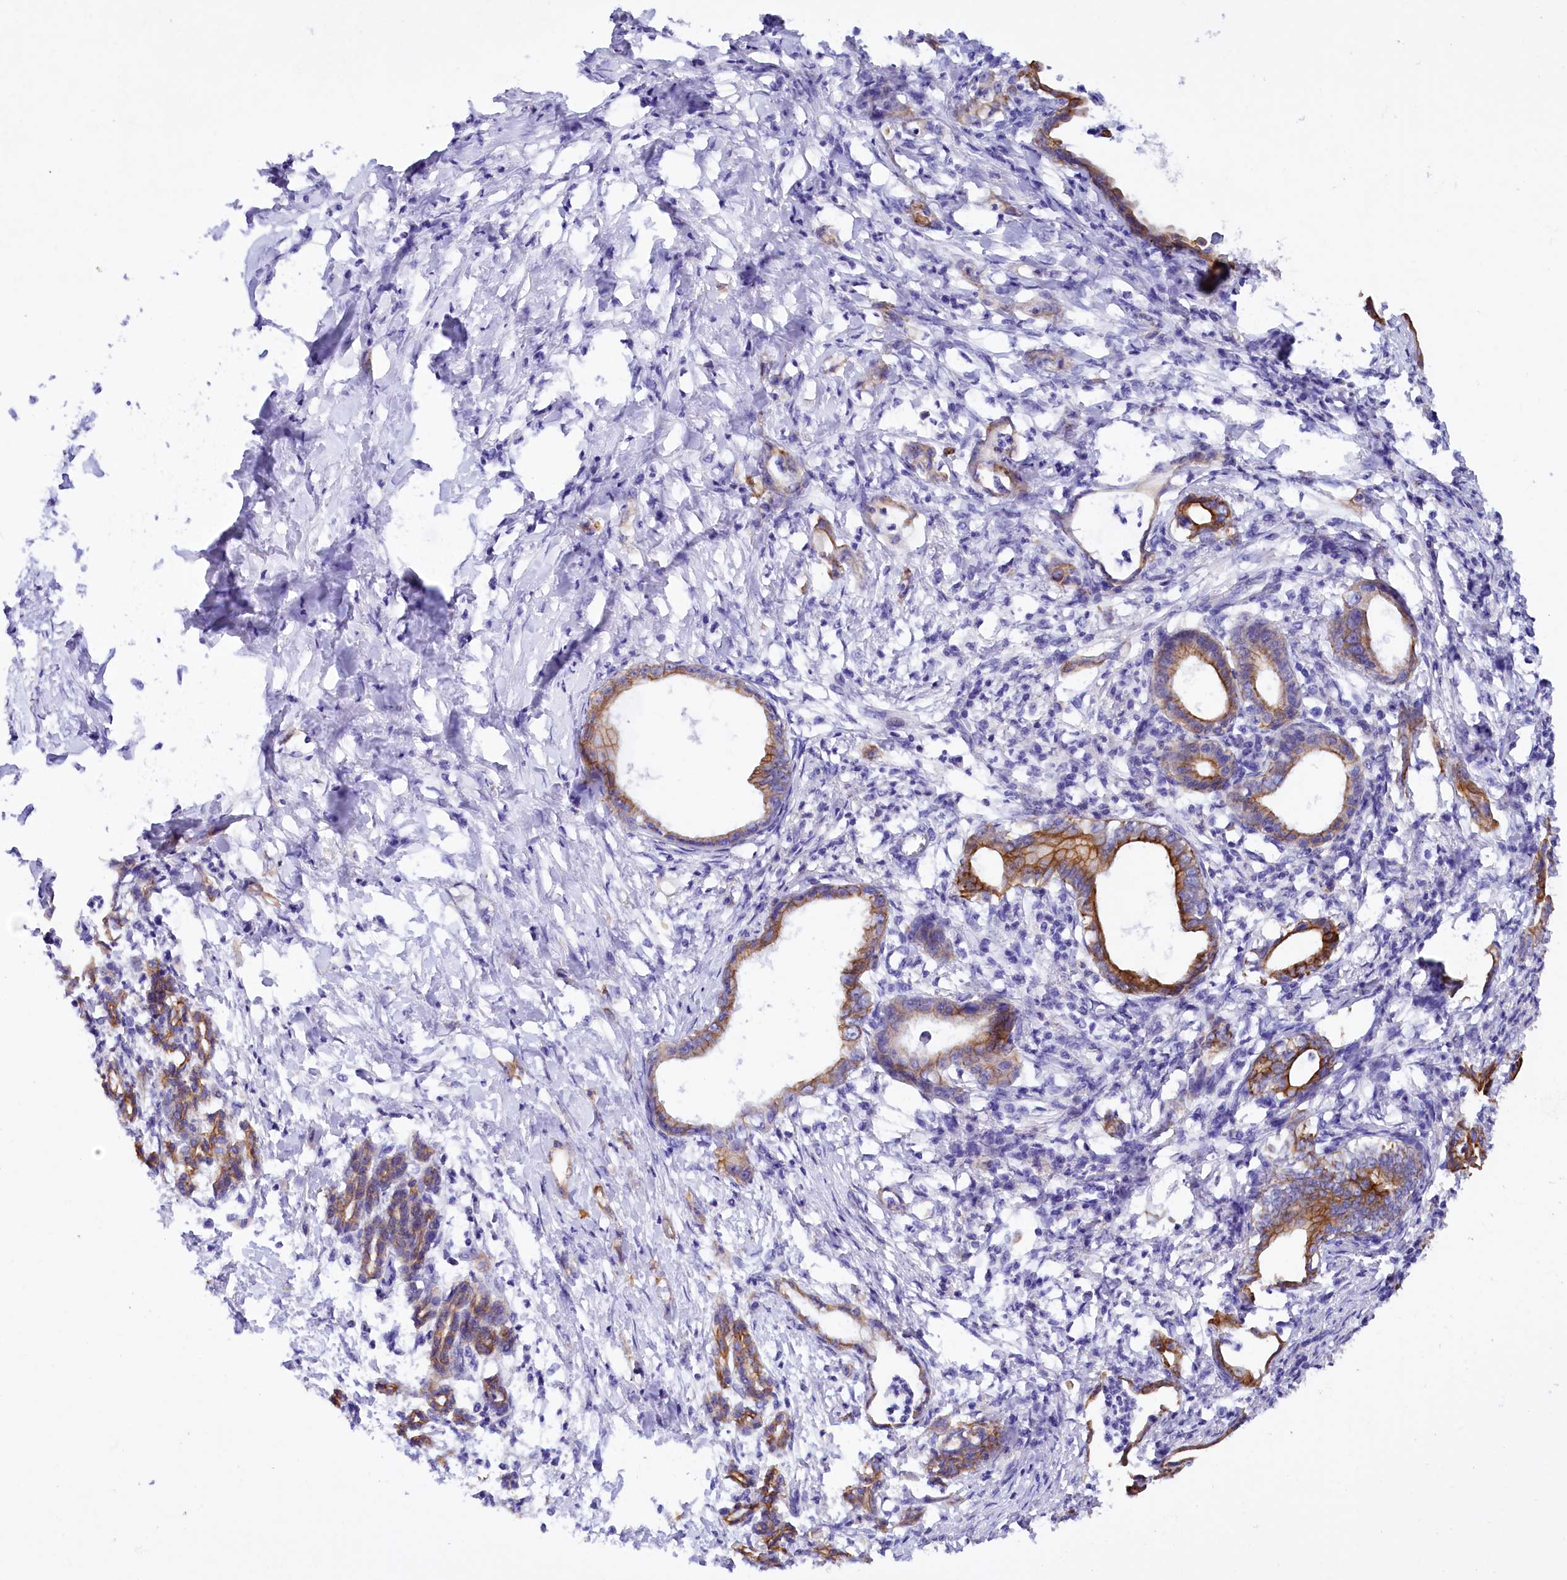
{"staining": {"intensity": "moderate", "quantity": ">75%", "location": "cytoplasmic/membranous"}, "tissue": "pancreatic cancer", "cell_type": "Tumor cells", "image_type": "cancer", "snomed": [{"axis": "morphology", "description": "Adenocarcinoma, NOS"}, {"axis": "topography", "description": "Pancreas"}], "caption": "This micrograph exhibits immunohistochemistry (IHC) staining of human adenocarcinoma (pancreatic), with medium moderate cytoplasmic/membranous staining in approximately >75% of tumor cells.", "gene": "FAAP20", "patient": {"sex": "female", "age": 55}}